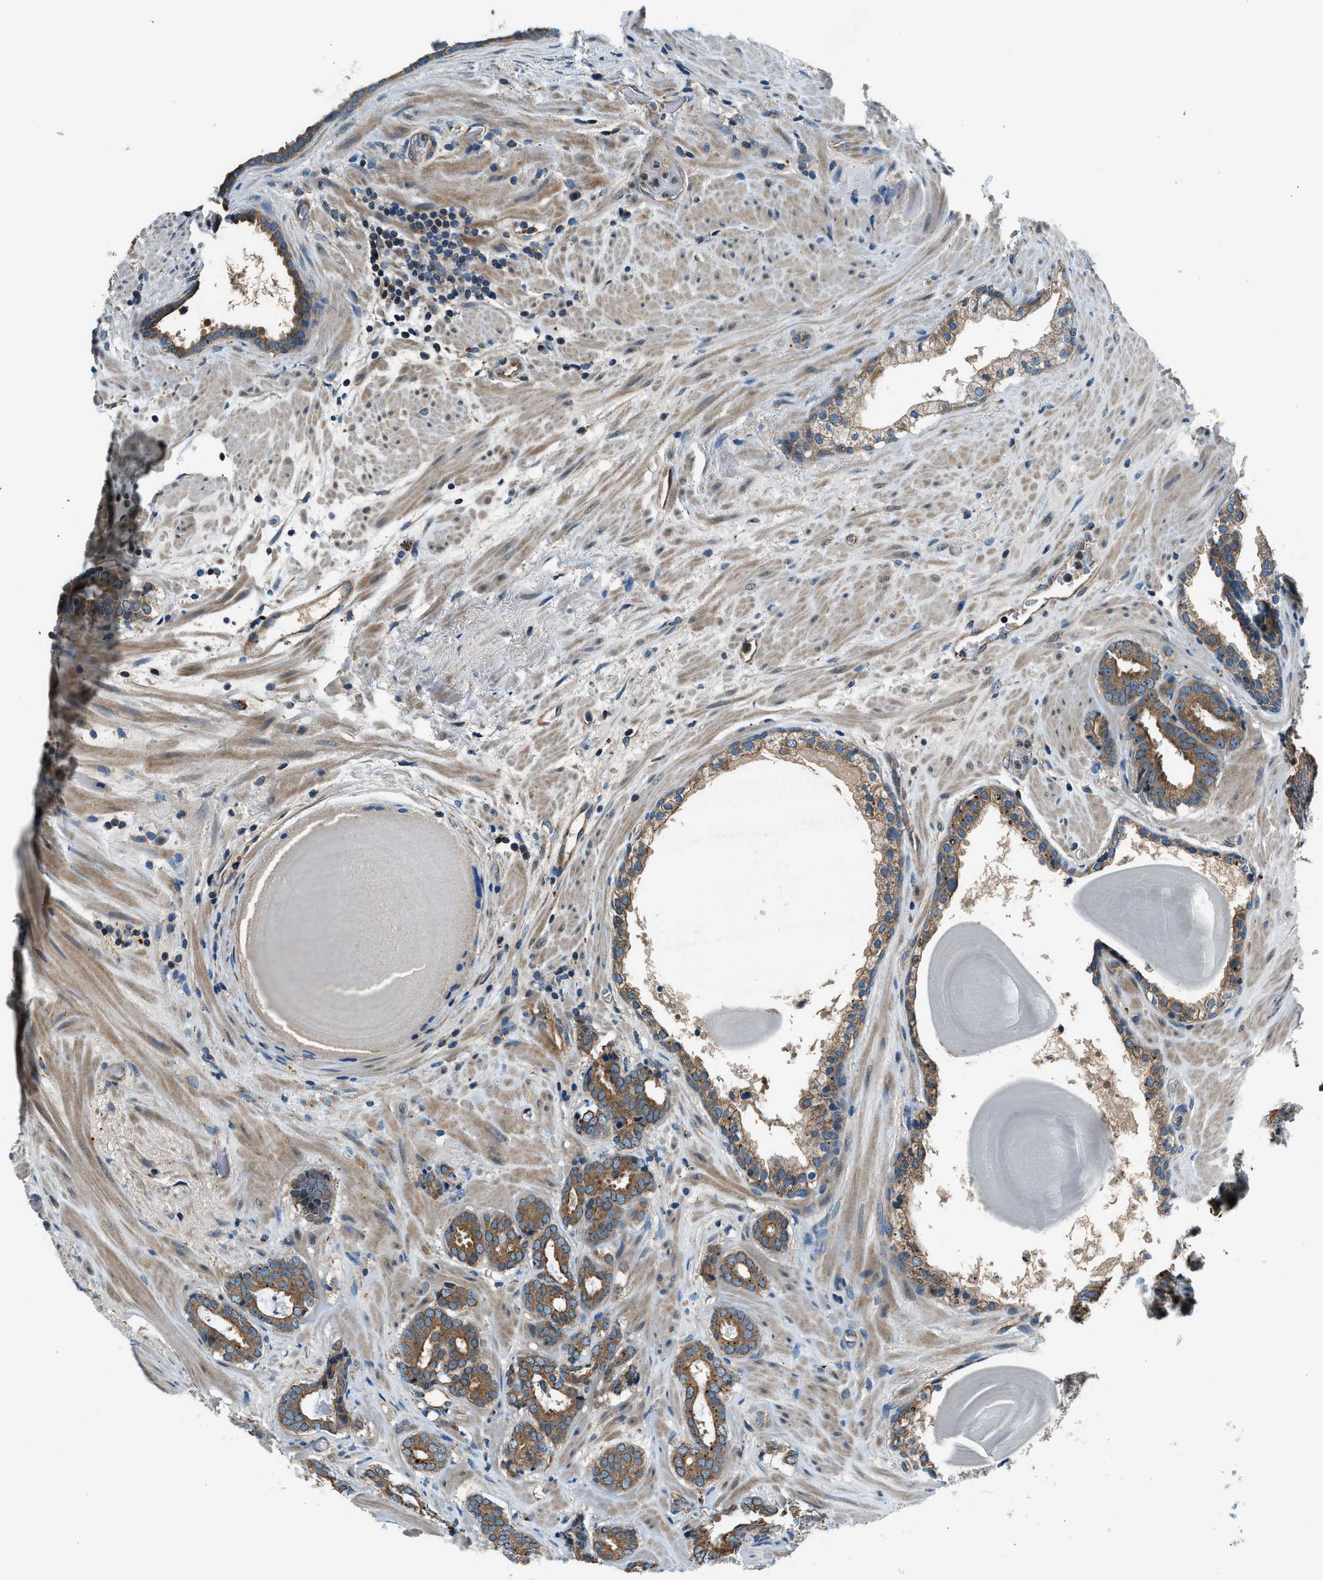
{"staining": {"intensity": "moderate", "quantity": ">75%", "location": "cytoplasmic/membranous"}, "tissue": "prostate cancer", "cell_type": "Tumor cells", "image_type": "cancer", "snomed": [{"axis": "morphology", "description": "Adenocarcinoma, Low grade"}, {"axis": "topography", "description": "Prostate"}], "caption": "Moderate cytoplasmic/membranous staining for a protein is seen in approximately >75% of tumor cells of prostate cancer (low-grade adenocarcinoma) using immunohistochemistry.", "gene": "SLC19A2", "patient": {"sex": "male", "age": 69}}